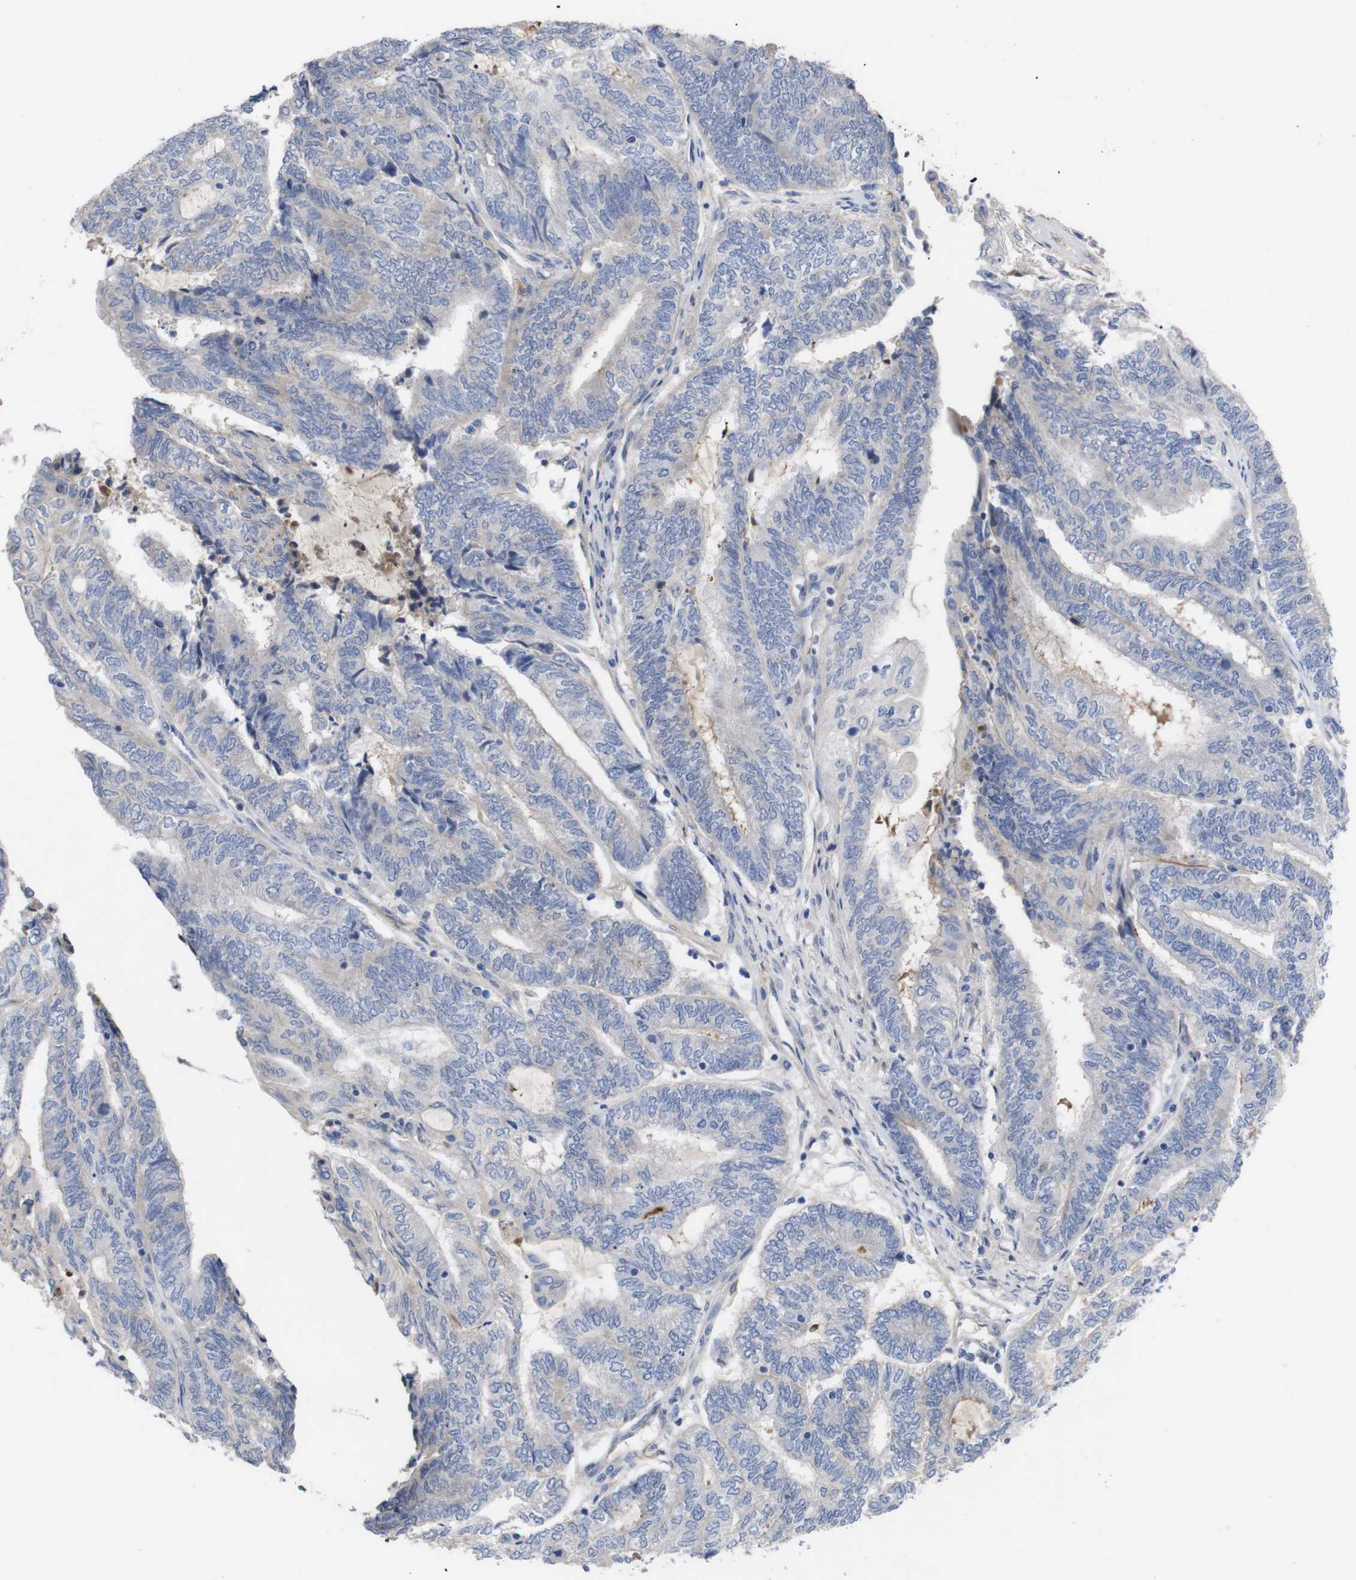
{"staining": {"intensity": "negative", "quantity": "none", "location": "none"}, "tissue": "endometrial cancer", "cell_type": "Tumor cells", "image_type": "cancer", "snomed": [{"axis": "morphology", "description": "Adenocarcinoma, NOS"}, {"axis": "topography", "description": "Uterus"}, {"axis": "topography", "description": "Endometrium"}], "caption": "Tumor cells are negative for brown protein staining in adenocarcinoma (endometrial).", "gene": "C5AR1", "patient": {"sex": "female", "age": 70}}